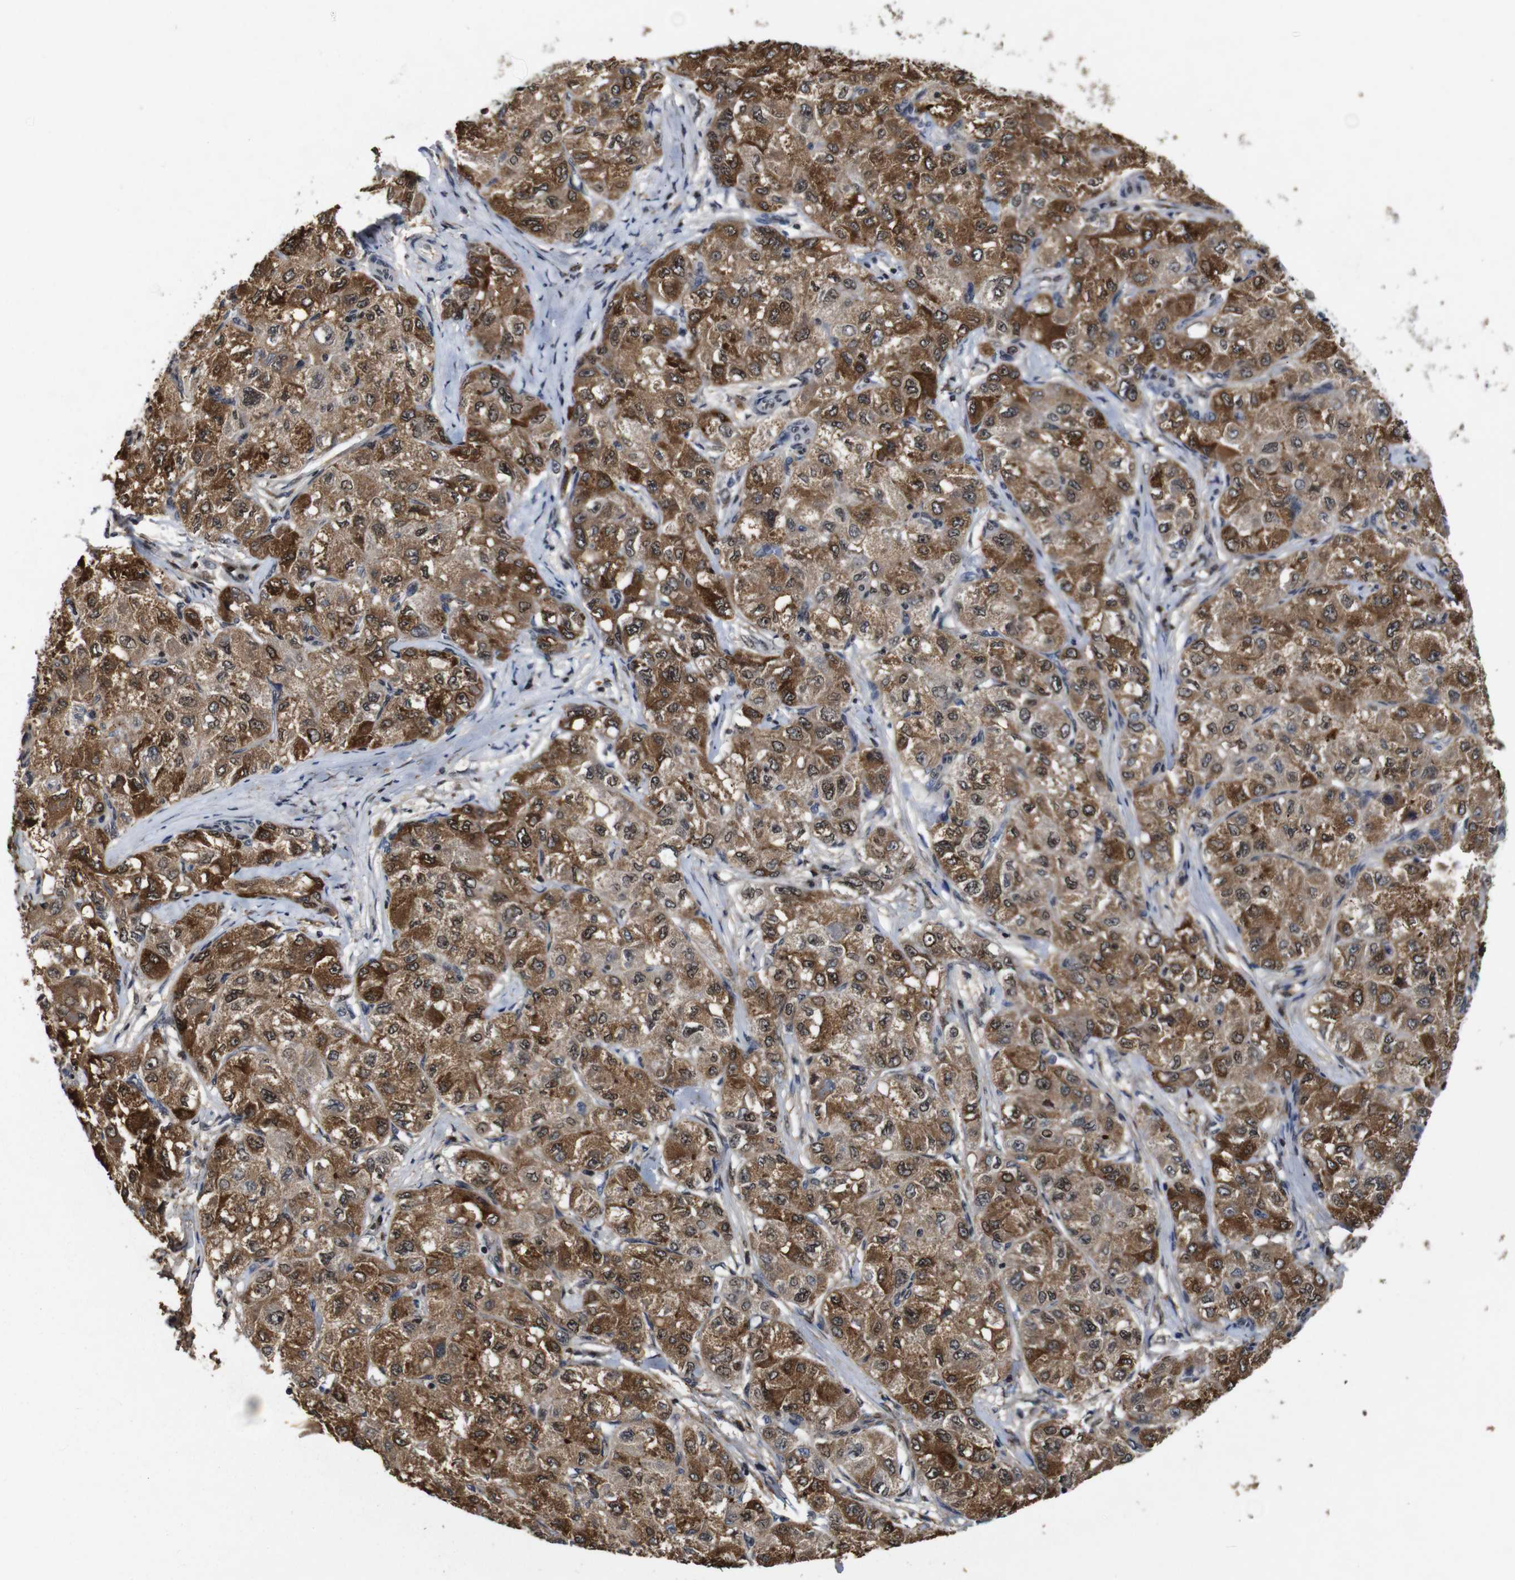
{"staining": {"intensity": "moderate", "quantity": ">75%", "location": "cytoplasmic/membranous,nuclear"}, "tissue": "liver cancer", "cell_type": "Tumor cells", "image_type": "cancer", "snomed": [{"axis": "morphology", "description": "Carcinoma, Hepatocellular, NOS"}, {"axis": "topography", "description": "Liver"}], "caption": "Tumor cells exhibit medium levels of moderate cytoplasmic/membranous and nuclear expression in approximately >75% of cells in liver hepatocellular carcinoma. Using DAB (brown) and hematoxylin (blue) stains, captured at high magnification using brightfield microscopy.", "gene": "MYC", "patient": {"sex": "male", "age": 80}}